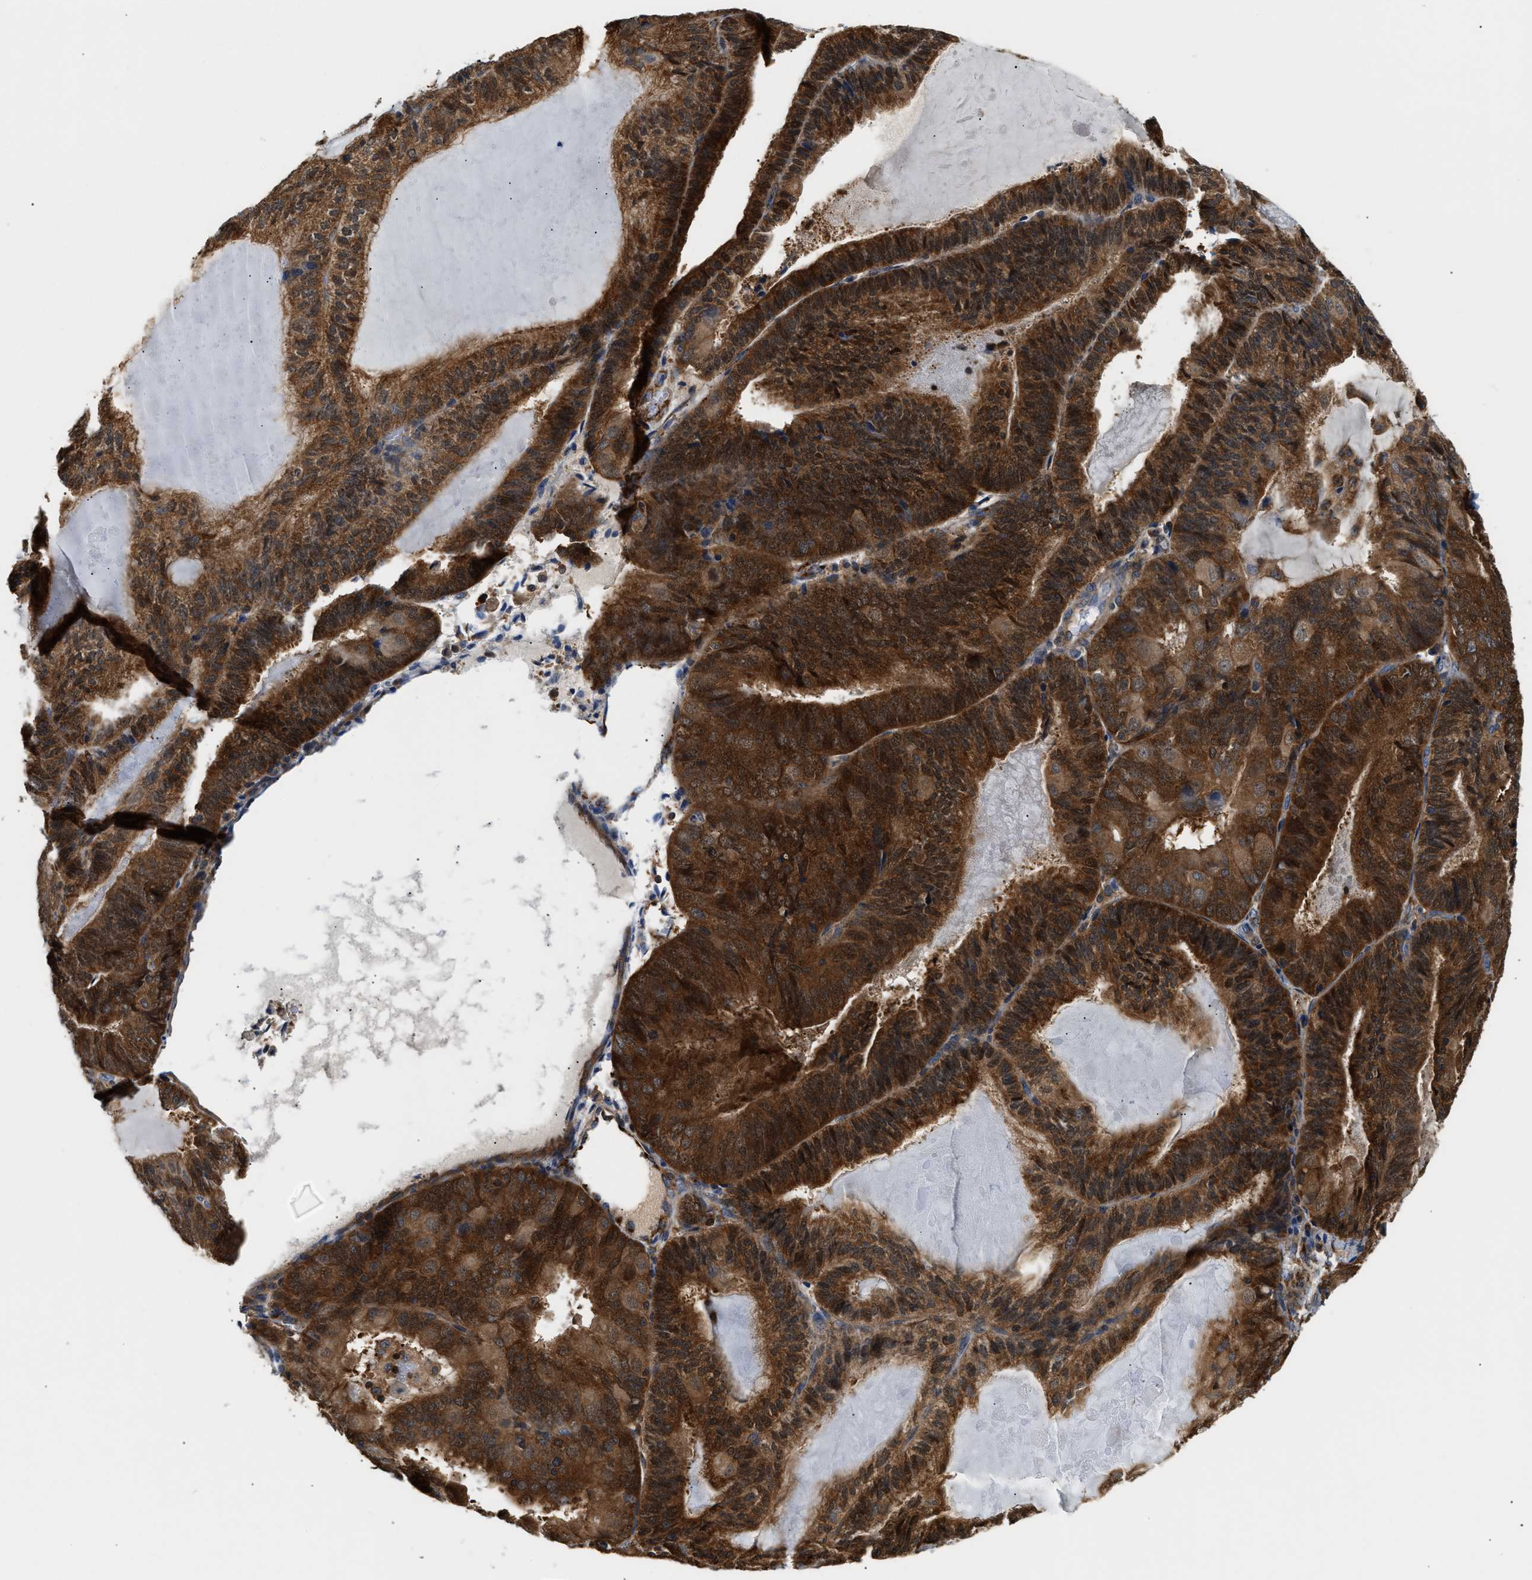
{"staining": {"intensity": "strong", "quantity": ">75%", "location": "cytoplasmic/membranous"}, "tissue": "endometrial cancer", "cell_type": "Tumor cells", "image_type": "cancer", "snomed": [{"axis": "morphology", "description": "Adenocarcinoma, NOS"}, {"axis": "topography", "description": "Endometrium"}], "caption": "High-magnification brightfield microscopy of endometrial adenocarcinoma stained with DAB (brown) and counterstained with hematoxylin (blue). tumor cells exhibit strong cytoplasmic/membranous expression is appreciated in approximately>75% of cells.", "gene": "CCM2", "patient": {"sex": "female", "age": 81}}